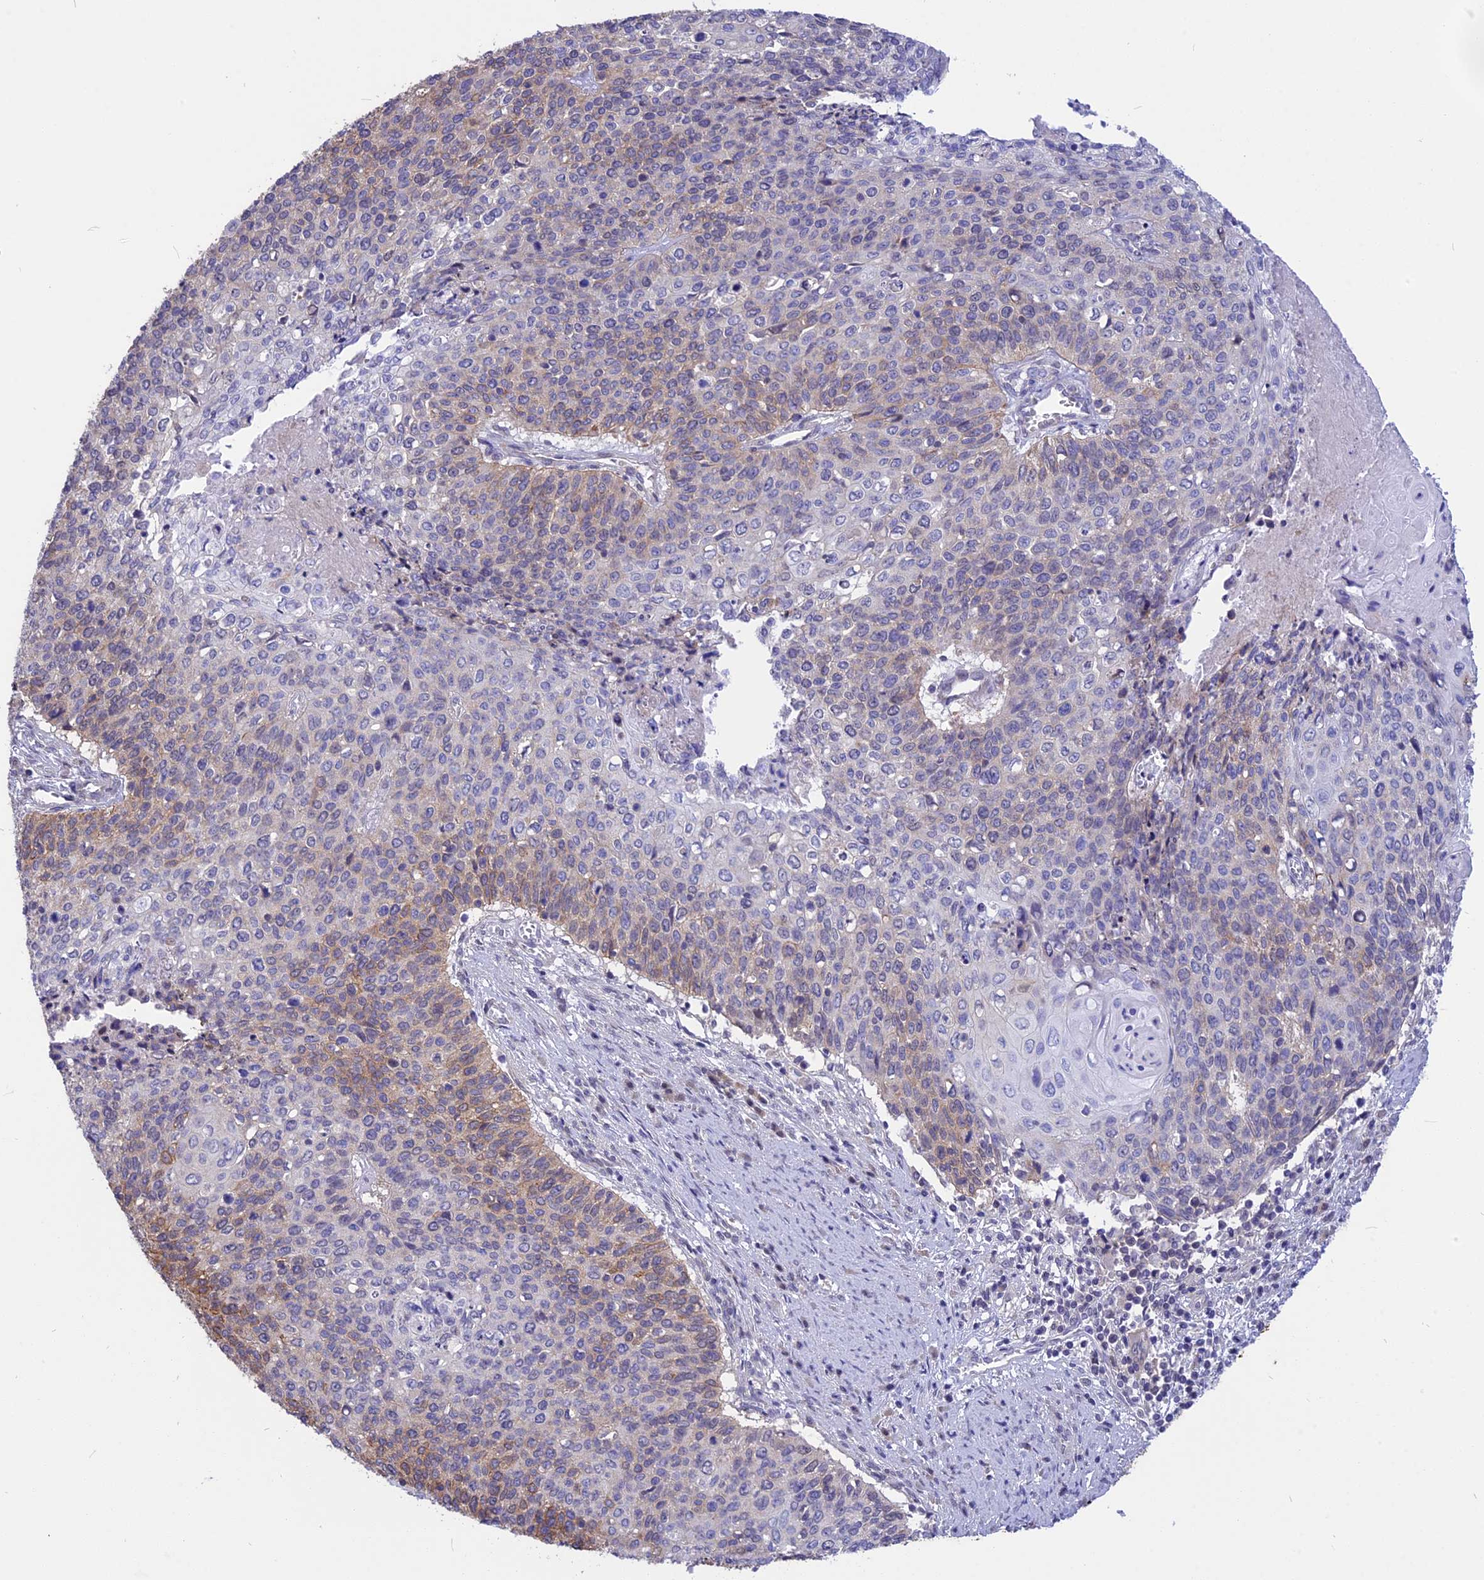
{"staining": {"intensity": "moderate", "quantity": "<25%", "location": "cytoplasmic/membranous"}, "tissue": "cervical cancer", "cell_type": "Tumor cells", "image_type": "cancer", "snomed": [{"axis": "morphology", "description": "Squamous cell carcinoma, NOS"}, {"axis": "topography", "description": "Cervix"}], "caption": "This micrograph demonstrates immunohistochemistry staining of human cervical cancer (squamous cell carcinoma), with low moderate cytoplasmic/membranous expression in about <25% of tumor cells.", "gene": "STUB1", "patient": {"sex": "female", "age": 39}}